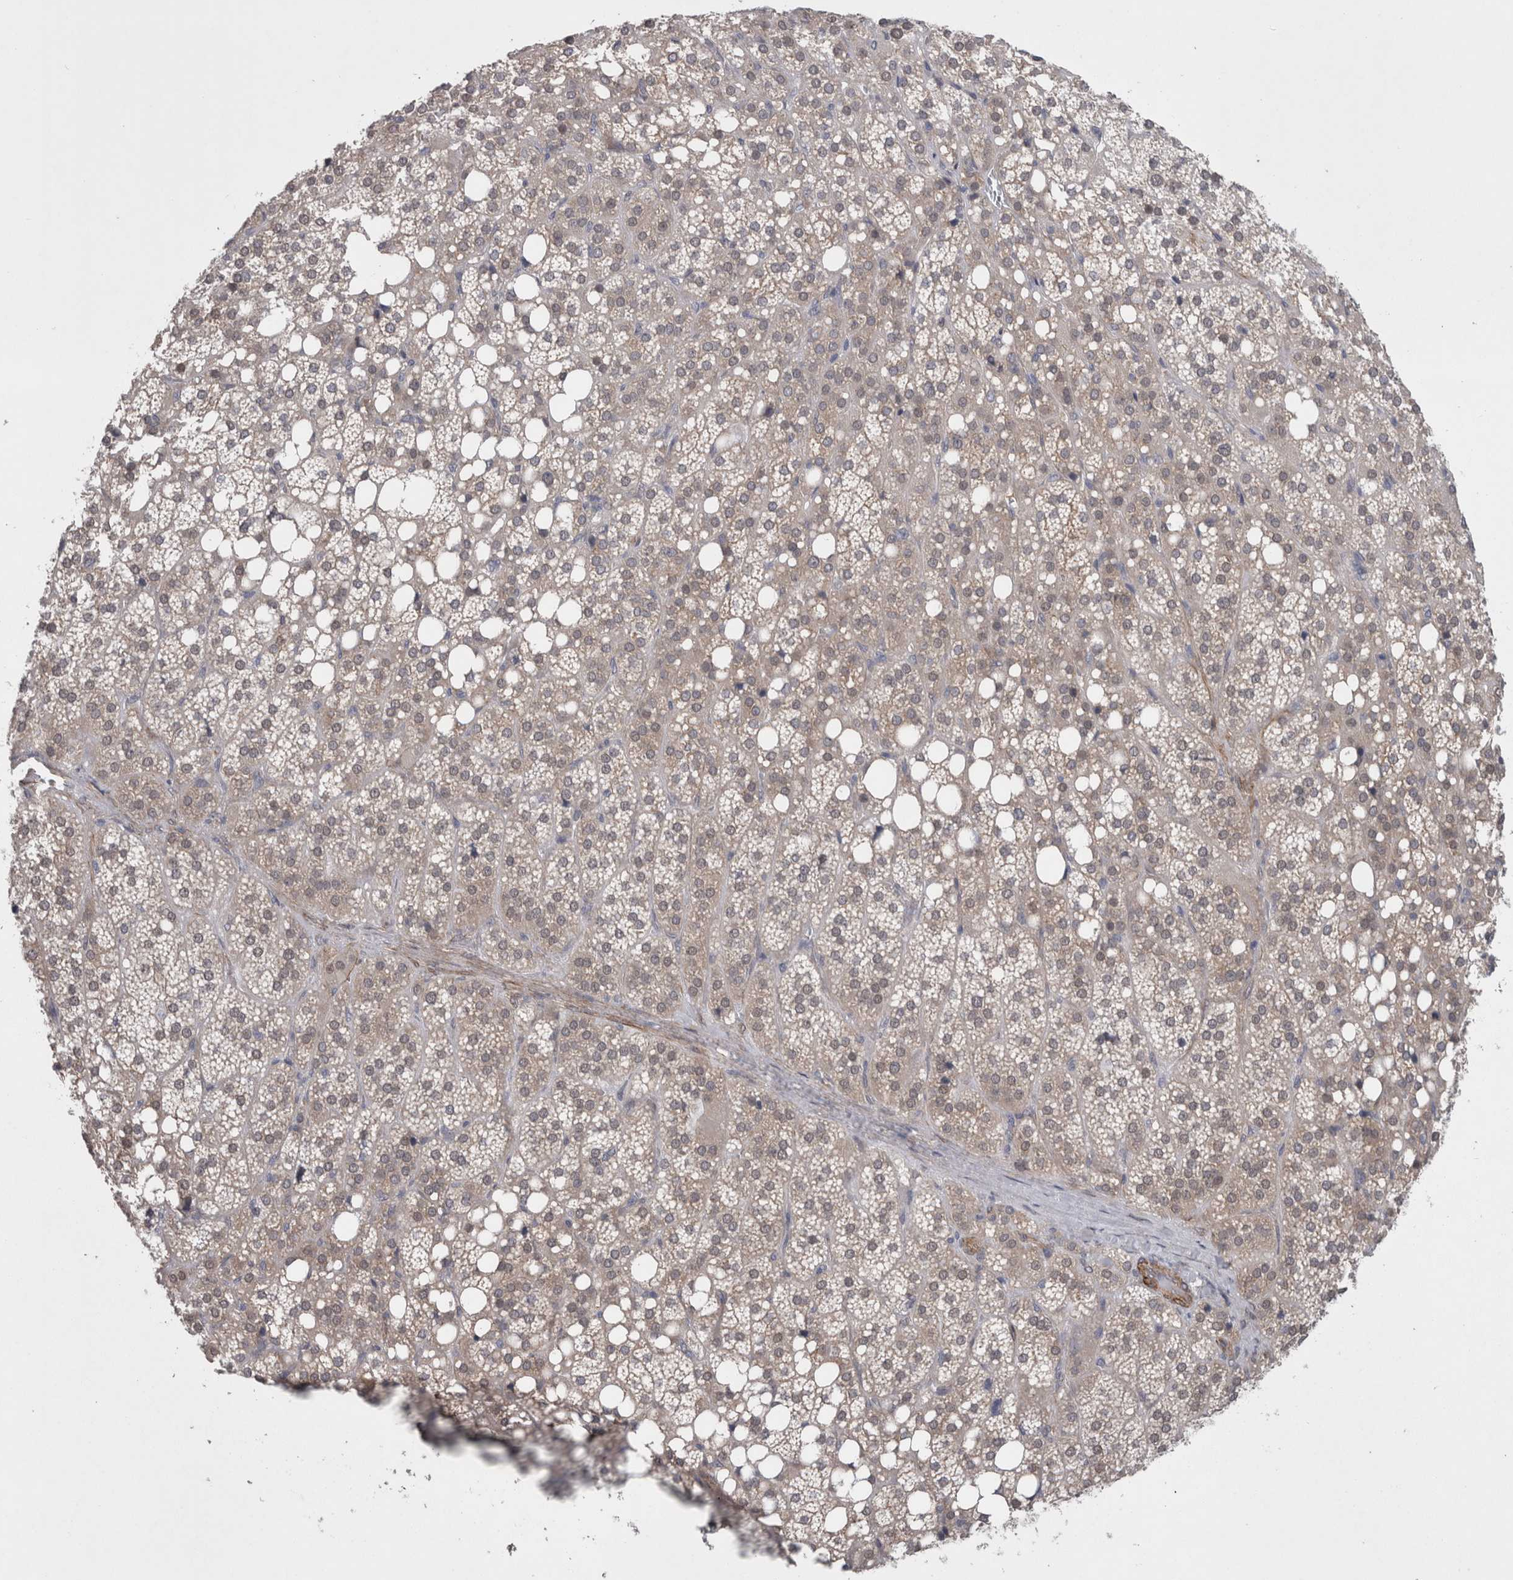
{"staining": {"intensity": "weak", "quantity": ">75%", "location": "cytoplasmic/membranous"}, "tissue": "adrenal gland", "cell_type": "Glandular cells", "image_type": "normal", "snomed": [{"axis": "morphology", "description": "Normal tissue, NOS"}, {"axis": "topography", "description": "Adrenal gland"}], "caption": "An IHC histopathology image of normal tissue is shown. Protein staining in brown shows weak cytoplasmic/membranous positivity in adrenal gland within glandular cells.", "gene": "DDX6", "patient": {"sex": "female", "age": 59}}